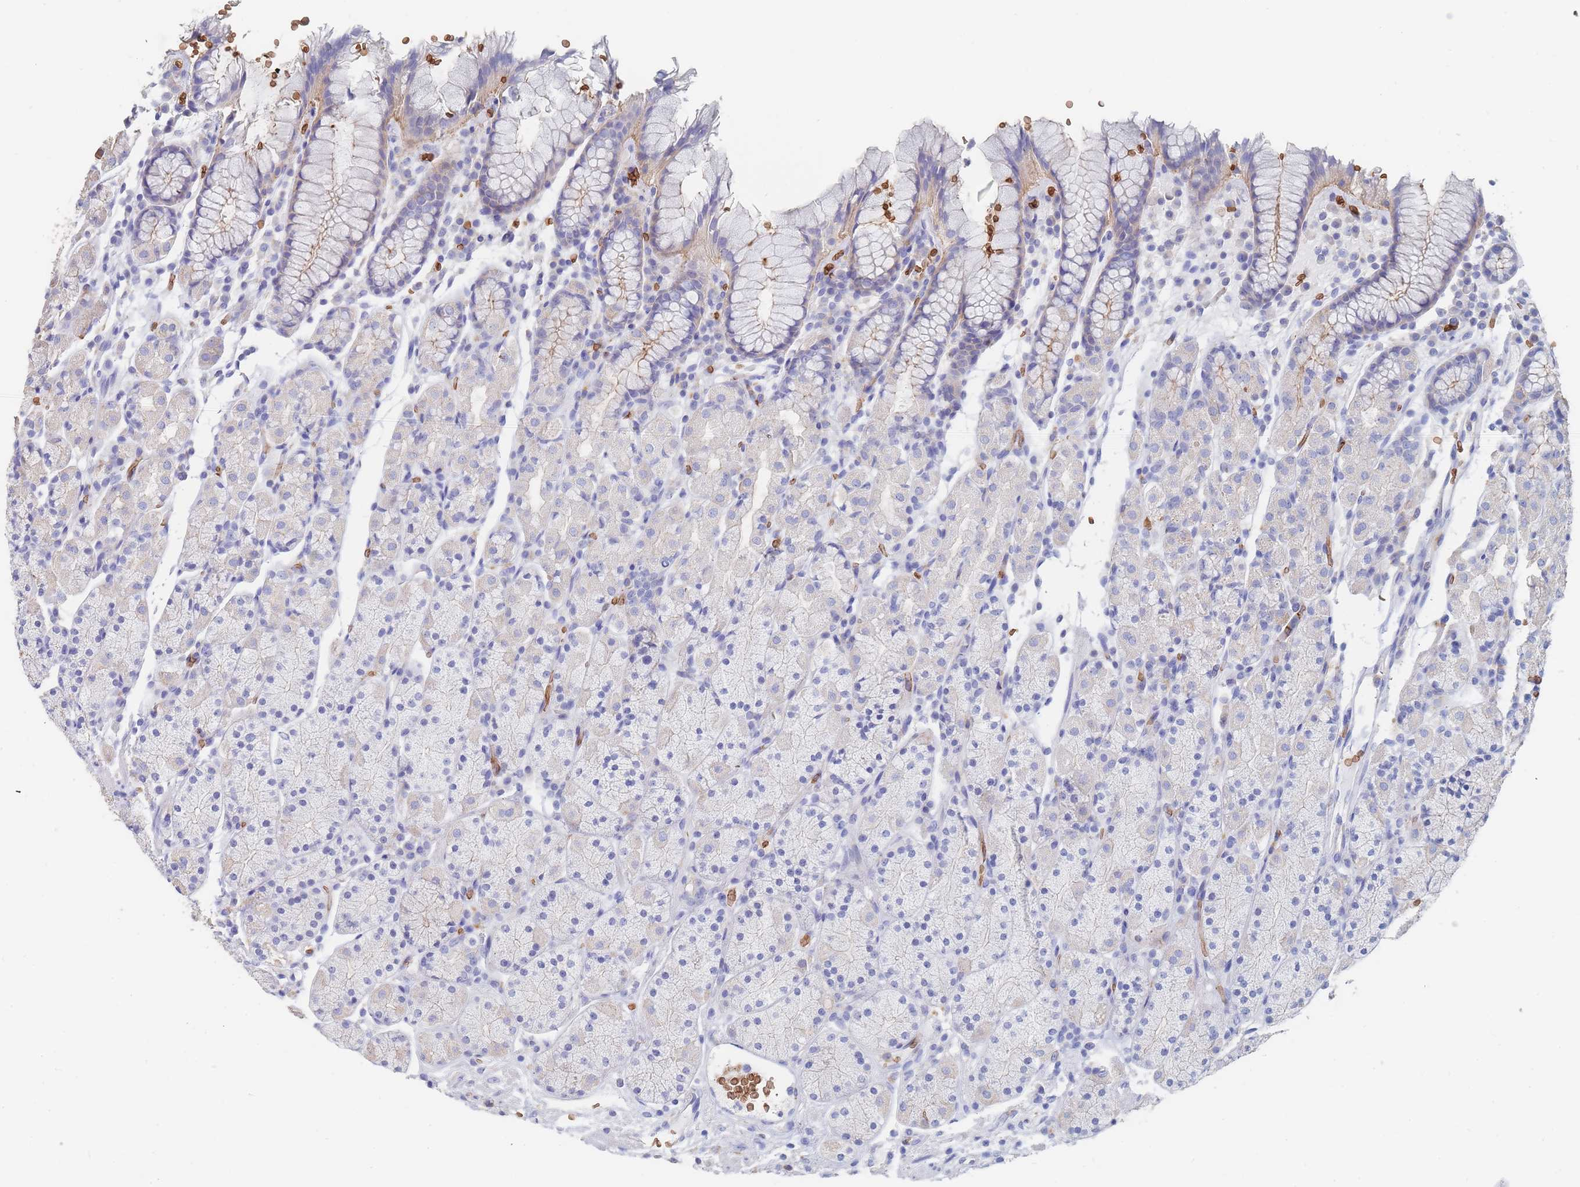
{"staining": {"intensity": "weak", "quantity": "<25%", "location": "cytoplasmic/membranous"}, "tissue": "stomach", "cell_type": "Glandular cells", "image_type": "normal", "snomed": [{"axis": "morphology", "description": "Normal tissue, NOS"}, {"axis": "topography", "description": "Stomach, upper"}, {"axis": "topography", "description": "Stomach"}], "caption": "Immunohistochemical staining of benign human stomach demonstrates no significant expression in glandular cells.", "gene": "SLC2A1", "patient": {"sex": "male", "age": 62}}